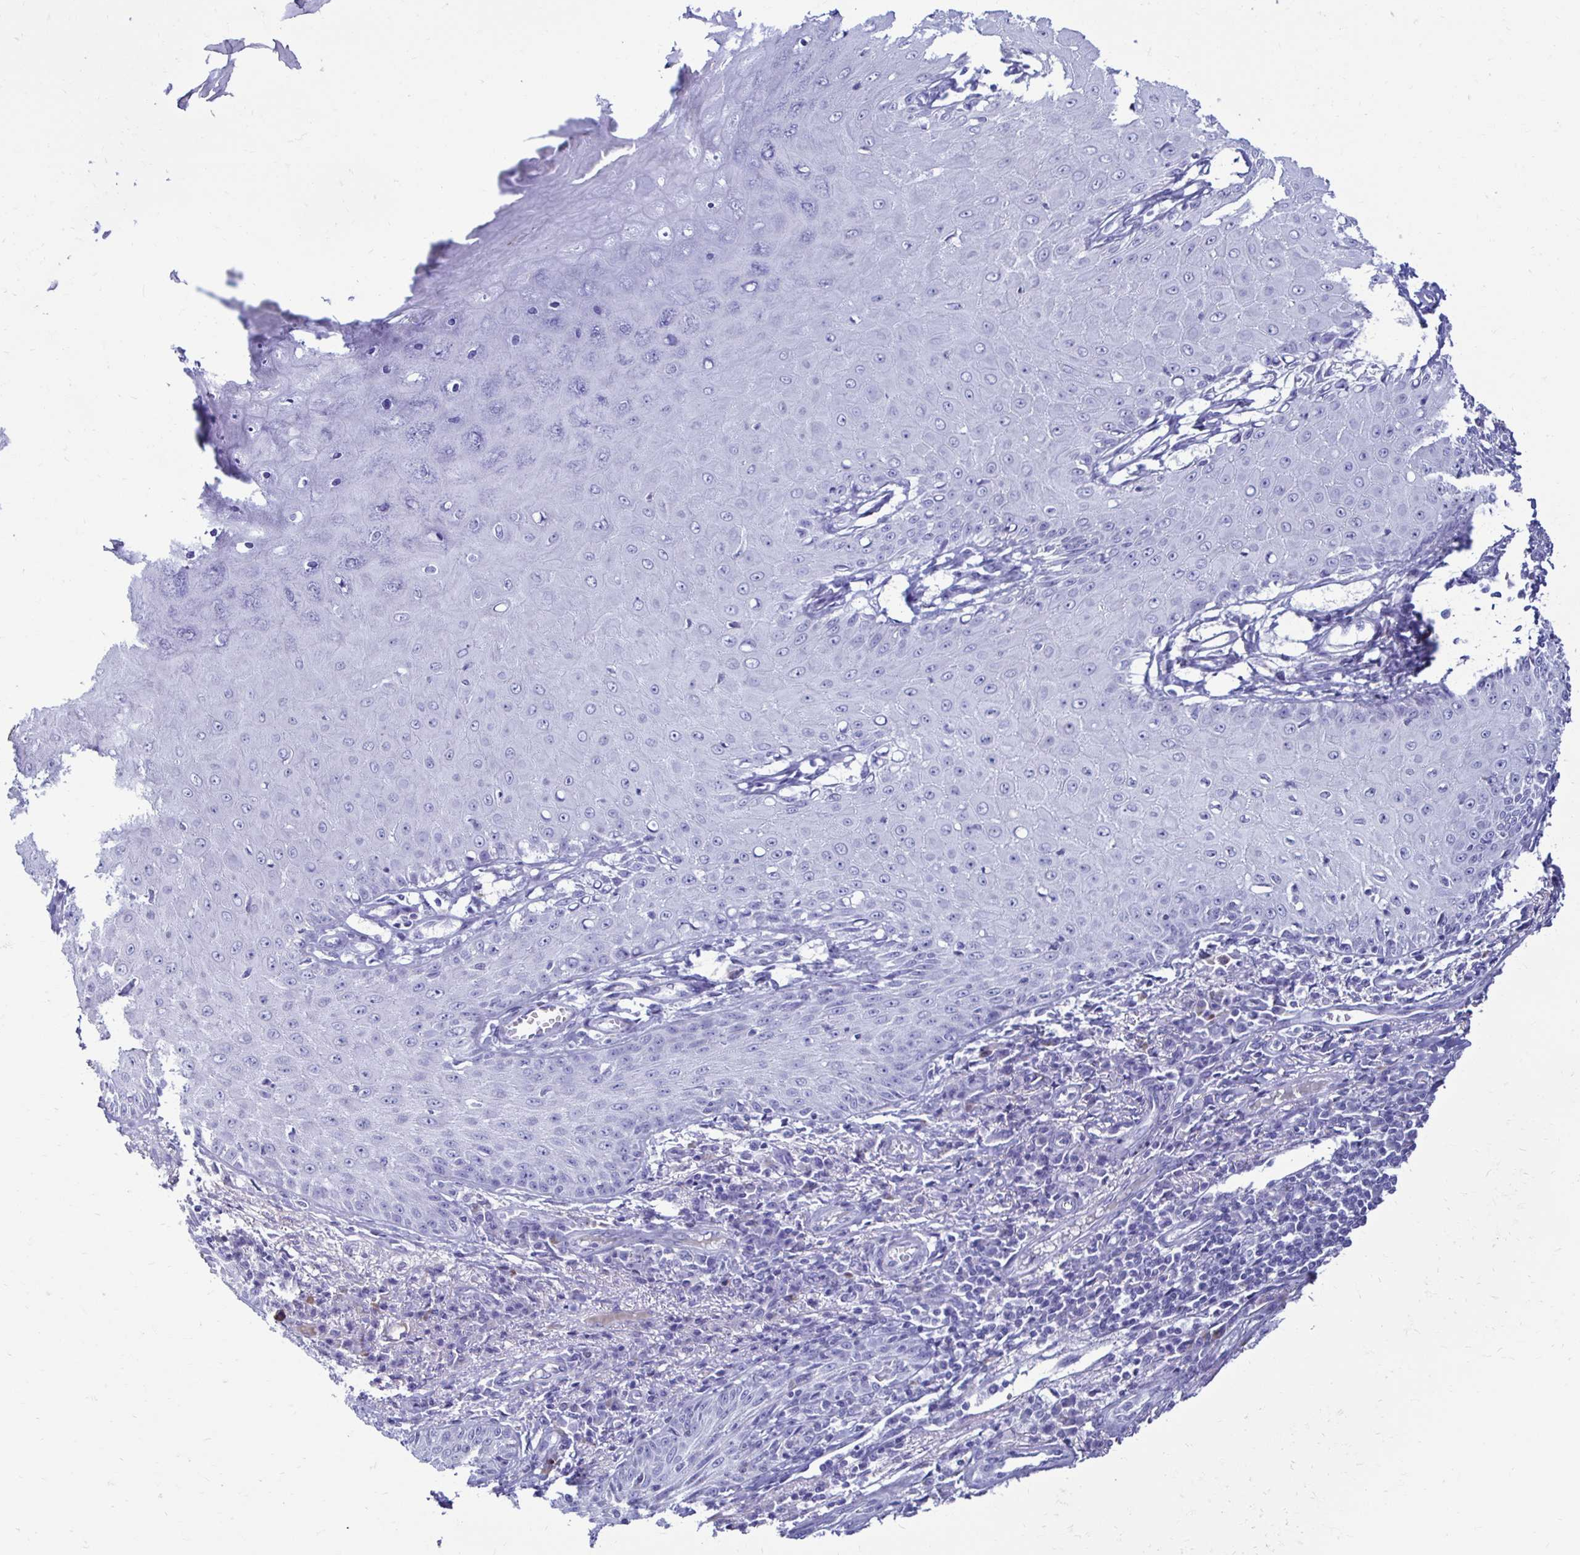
{"staining": {"intensity": "negative", "quantity": "none", "location": "none"}, "tissue": "skin cancer", "cell_type": "Tumor cells", "image_type": "cancer", "snomed": [{"axis": "morphology", "description": "Squamous cell carcinoma, NOS"}, {"axis": "topography", "description": "Skin"}], "caption": "DAB immunohistochemical staining of skin cancer (squamous cell carcinoma) exhibits no significant staining in tumor cells. (Immunohistochemistry, brightfield microscopy, high magnification).", "gene": "CST5", "patient": {"sex": "male", "age": 70}}